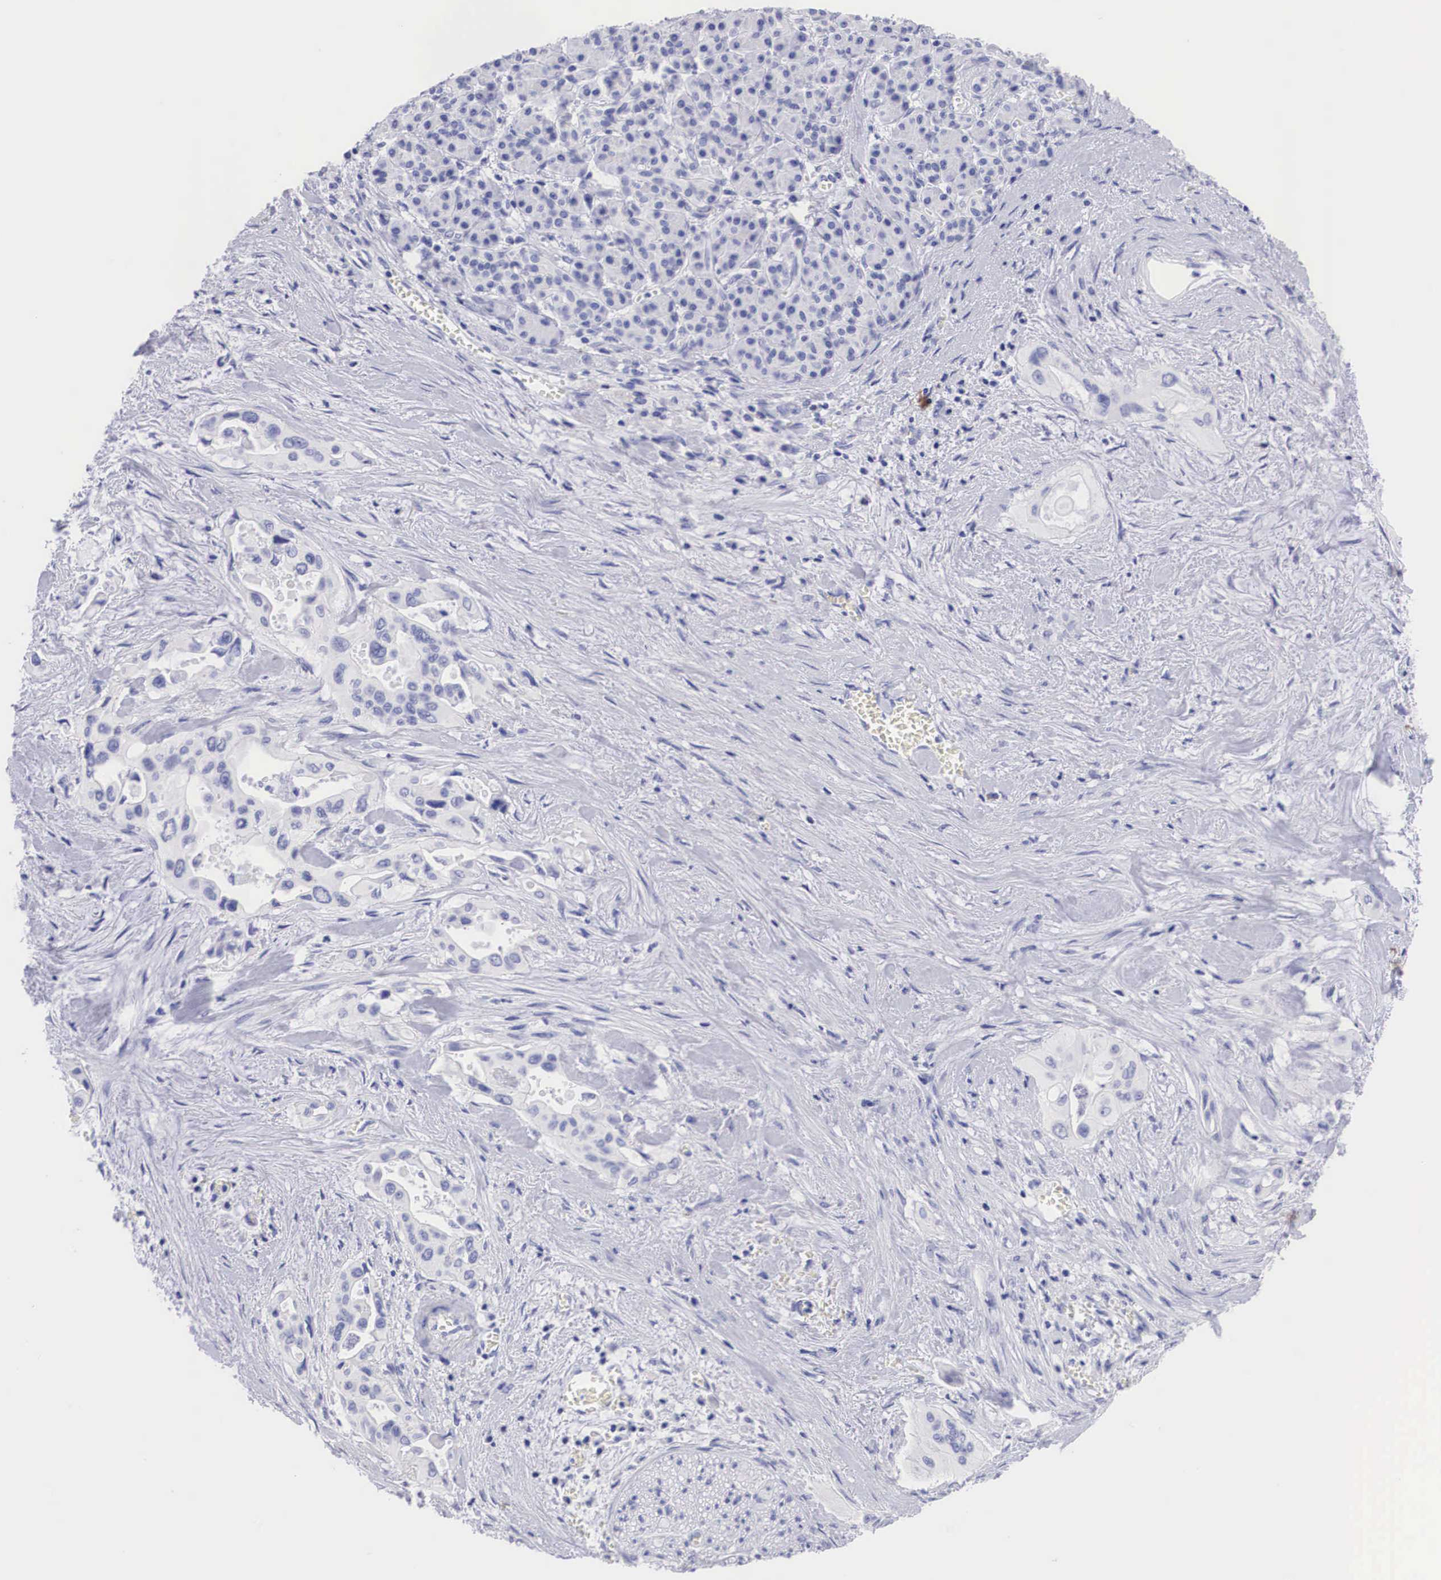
{"staining": {"intensity": "negative", "quantity": "none", "location": "none"}, "tissue": "pancreatic cancer", "cell_type": "Tumor cells", "image_type": "cancer", "snomed": [{"axis": "morphology", "description": "Adenocarcinoma, NOS"}, {"axis": "topography", "description": "Pancreas"}], "caption": "DAB (3,3'-diaminobenzidine) immunohistochemical staining of human pancreatic adenocarcinoma exhibits no significant expression in tumor cells.", "gene": "TYR", "patient": {"sex": "male", "age": 77}}